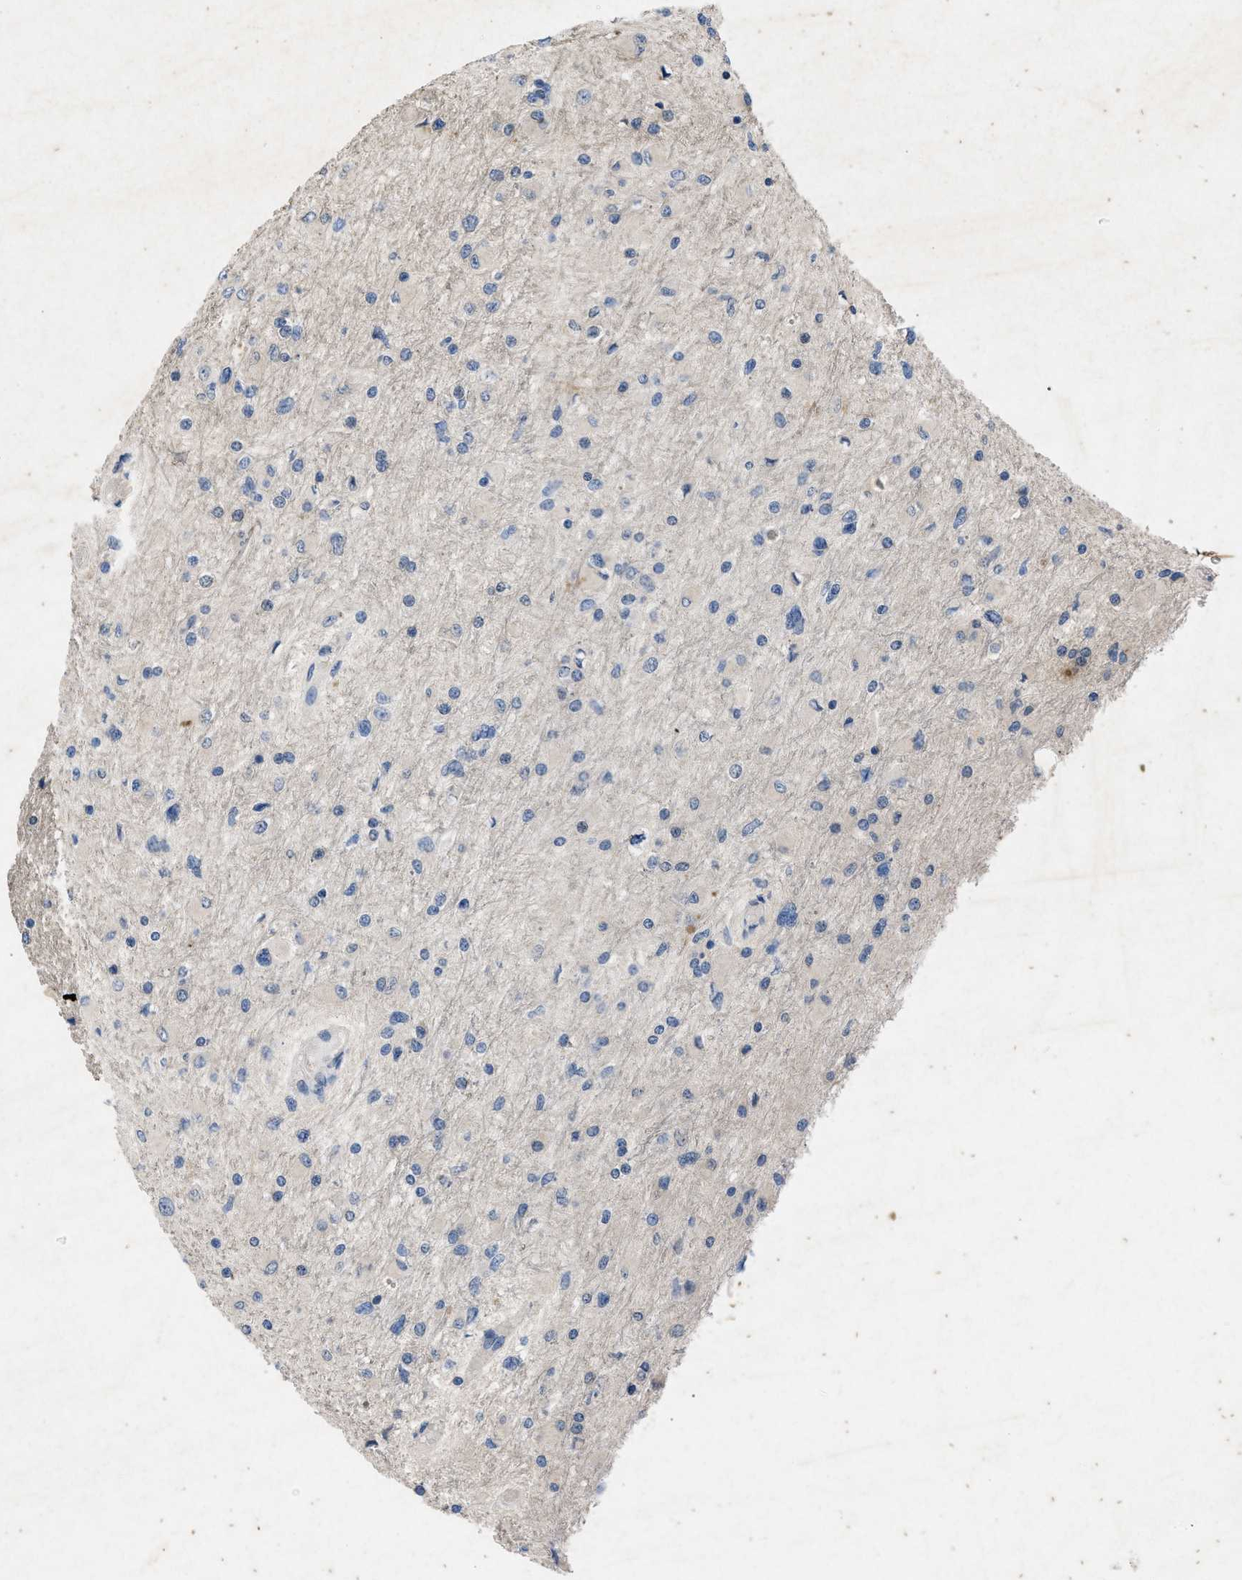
{"staining": {"intensity": "negative", "quantity": "none", "location": "none"}, "tissue": "glioma", "cell_type": "Tumor cells", "image_type": "cancer", "snomed": [{"axis": "morphology", "description": "Glioma, malignant, High grade"}, {"axis": "topography", "description": "Cerebral cortex"}], "caption": "A histopathology image of human glioma is negative for staining in tumor cells. The staining was performed using DAB (3,3'-diaminobenzidine) to visualize the protein expression in brown, while the nuclei were stained in blue with hematoxylin (Magnification: 20x).", "gene": "PRKG2", "patient": {"sex": "female", "age": 36}}